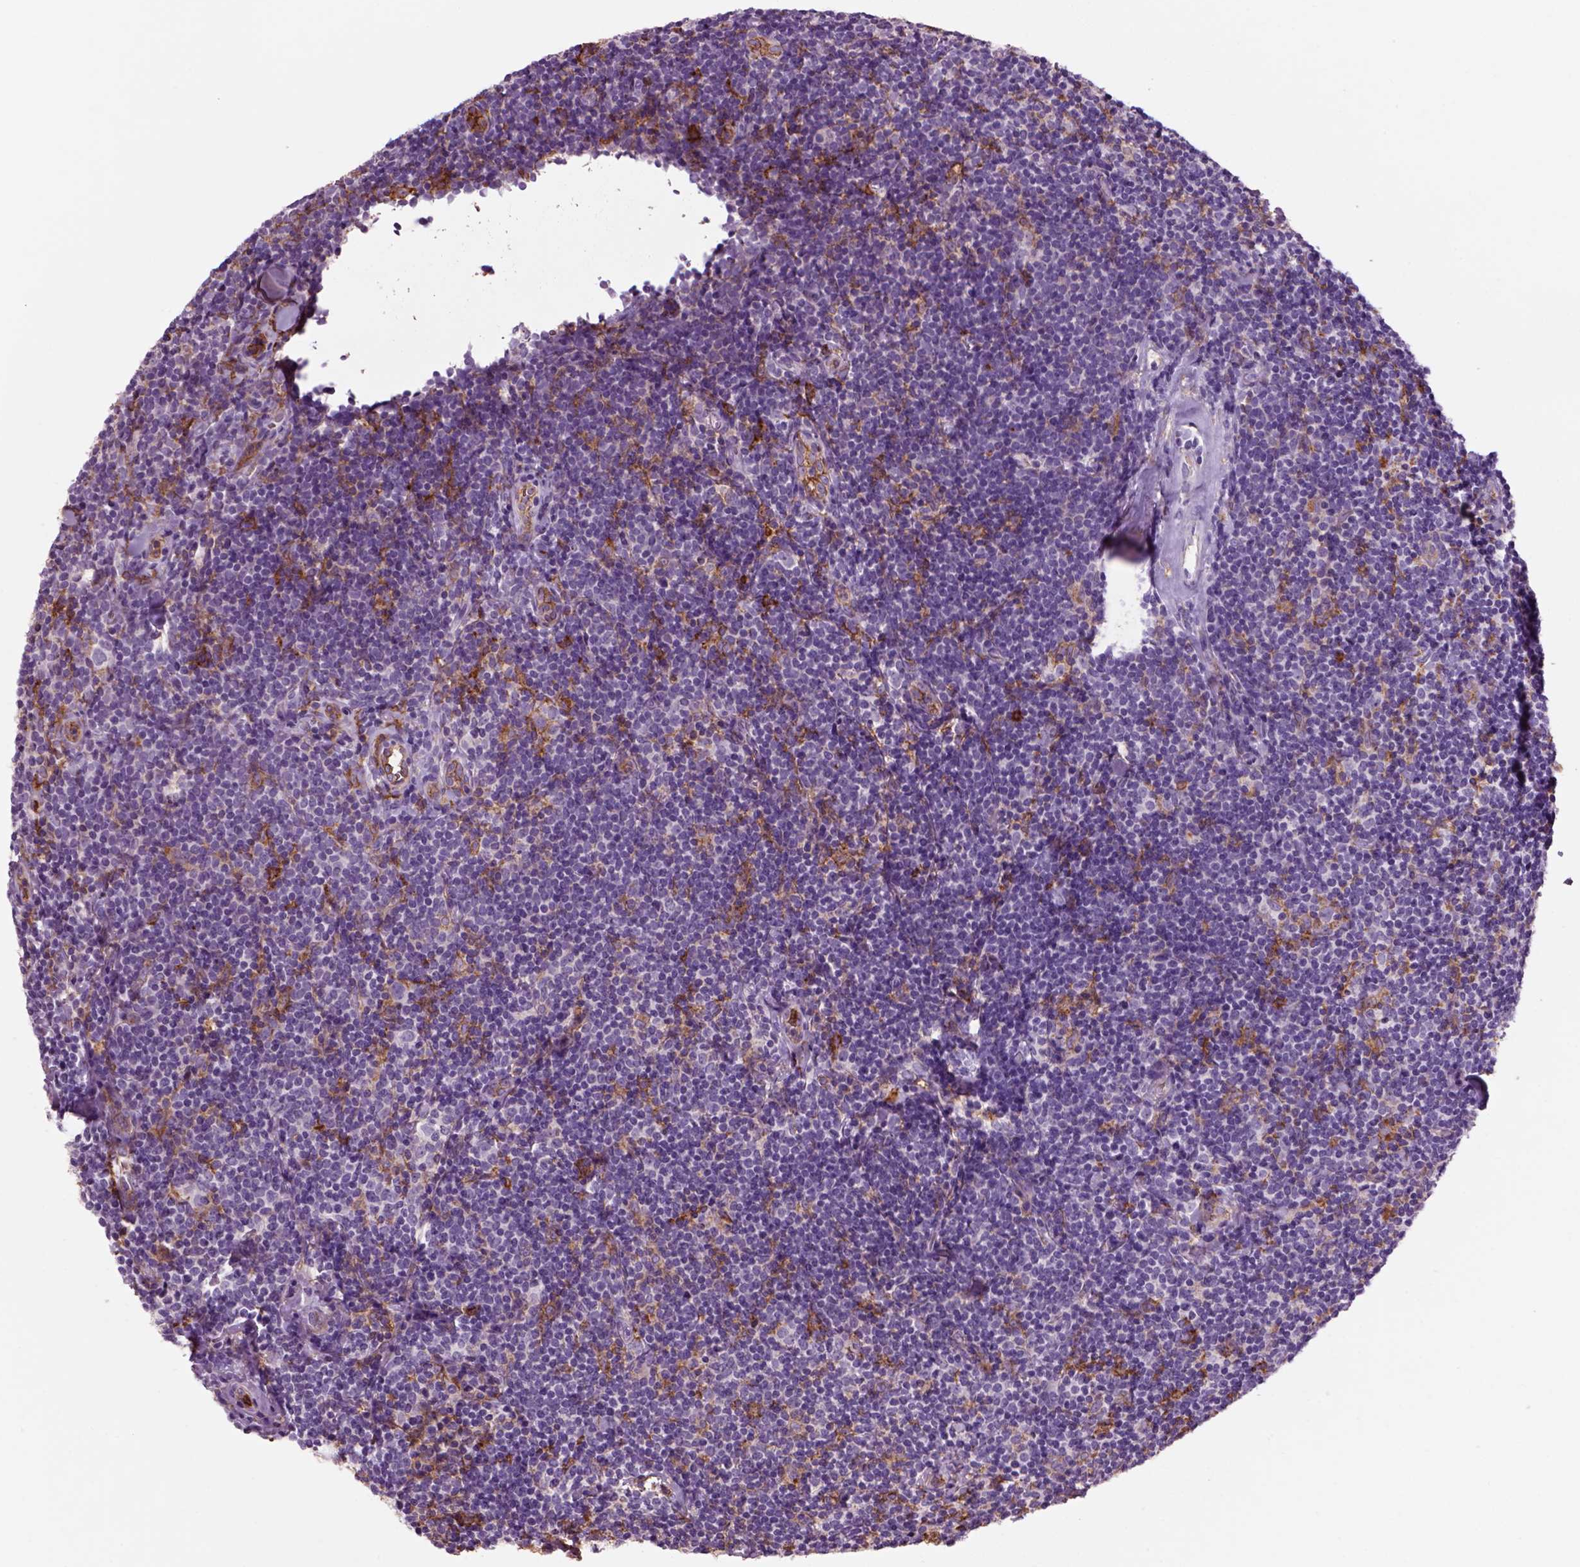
{"staining": {"intensity": "negative", "quantity": "none", "location": "none"}, "tissue": "lymphoma", "cell_type": "Tumor cells", "image_type": "cancer", "snomed": [{"axis": "morphology", "description": "Malignant lymphoma, non-Hodgkin's type, Low grade"}, {"axis": "topography", "description": "Lymph node"}], "caption": "High power microscopy photomicrograph of an immunohistochemistry (IHC) photomicrograph of lymphoma, revealing no significant staining in tumor cells. (Brightfield microscopy of DAB immunohistochemistry at high magnification).", "gene": "CD14", "patient": {"sex": "female", "age": 56}}